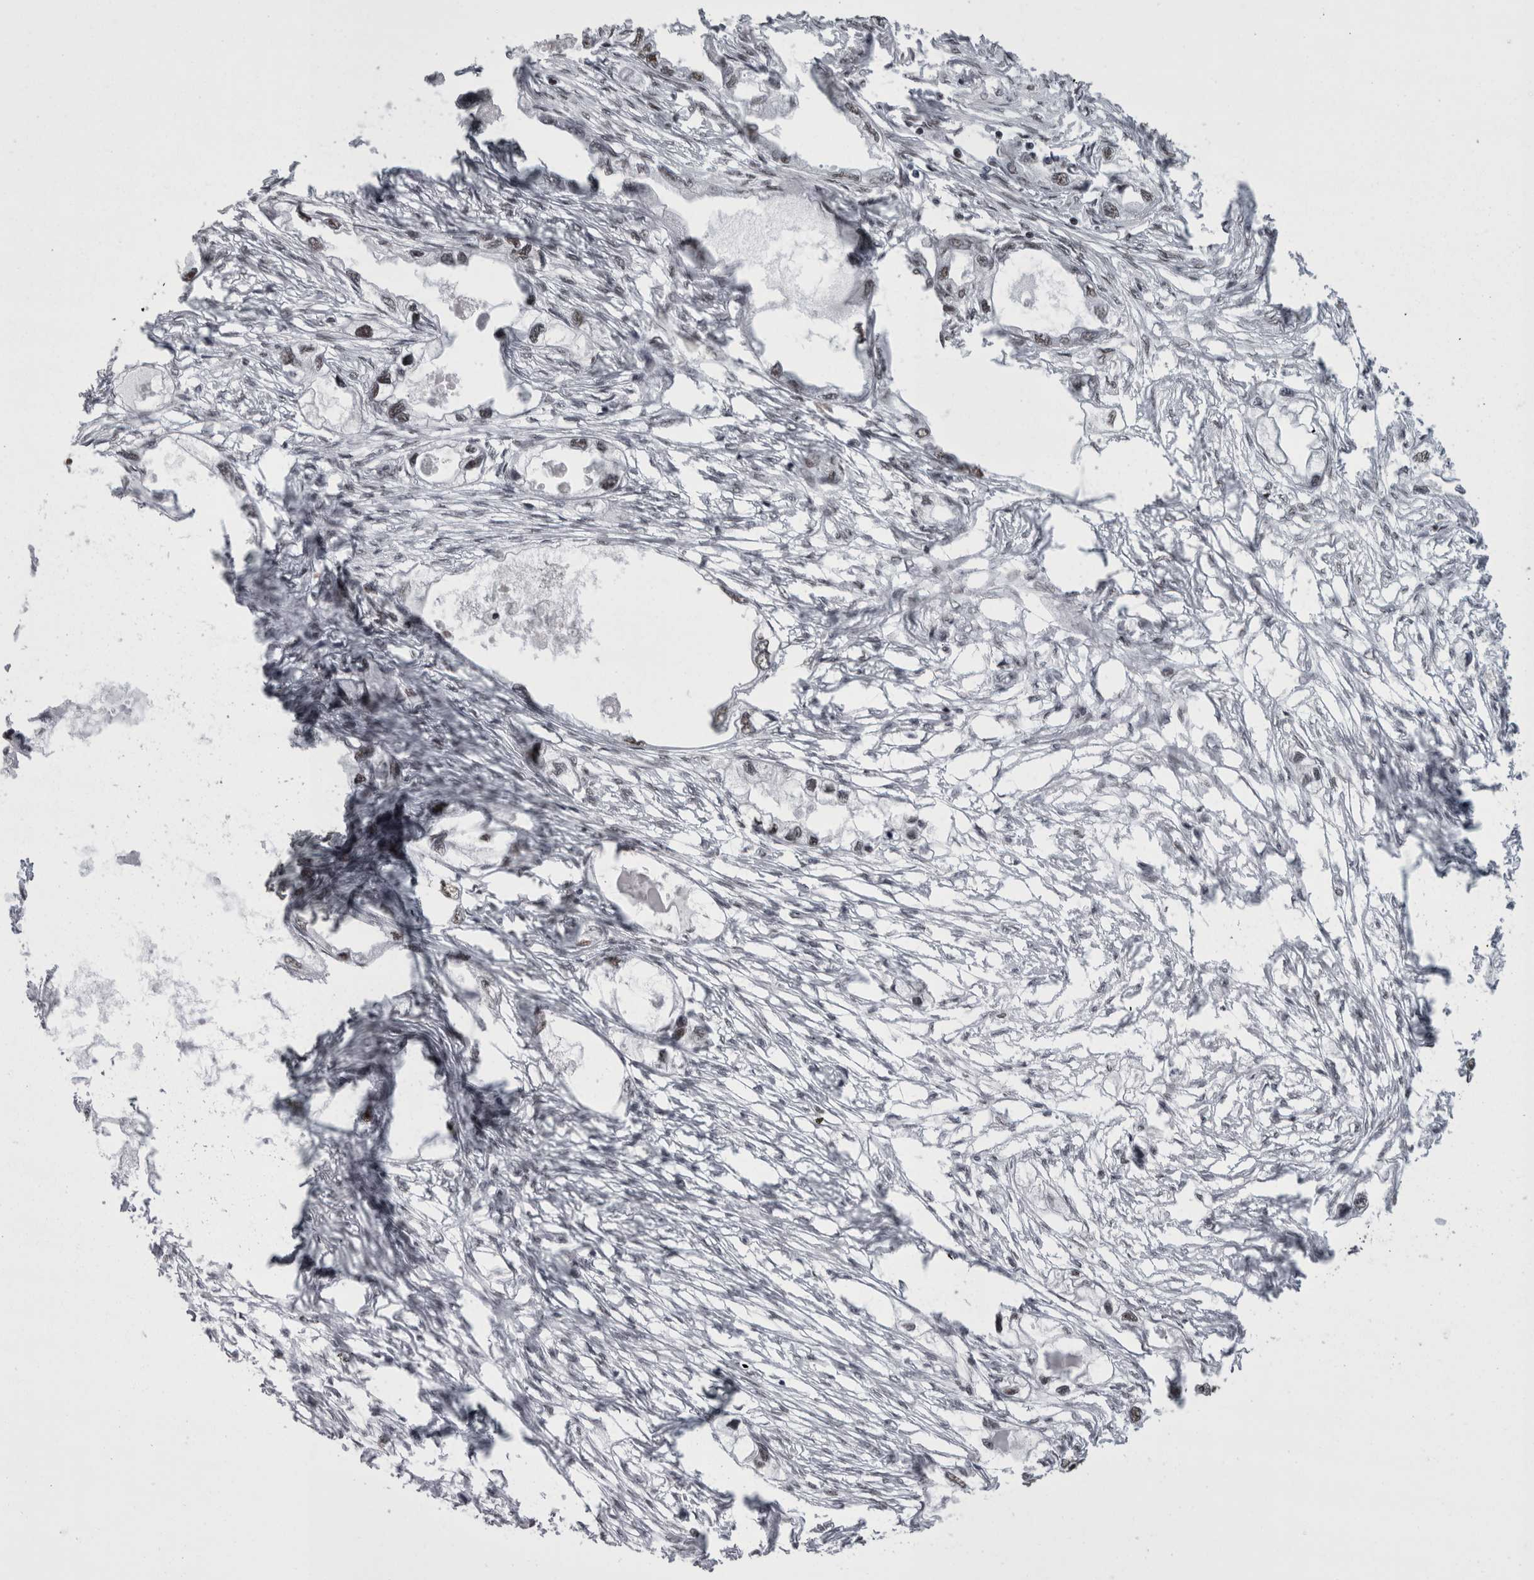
{"staining": {"intensity": "negative", "quantity": "none", "location": "none"}, "tissue": "endometrial cancer", "cell_type": "Tumor cells", "image_type": "cancer", "snomed": [{"axis": "morphology", "description": "Adenocarcinoma, NOS"}, {"axis": "morphology", "description": "Adenocarcinoma, metastatic, NOS"}, {"axis": "topography", "description": "Adipose tissue"}, {"axis": "topography", "description": "Endometrium"}], "caption": "Metastatic adenocarcinoma (endometrial) was stained to show a protein in brown. There is no significant staining in tumor cells.", "gene": "SNRNP40", "patient": {"sex": "female", "age": 67}}